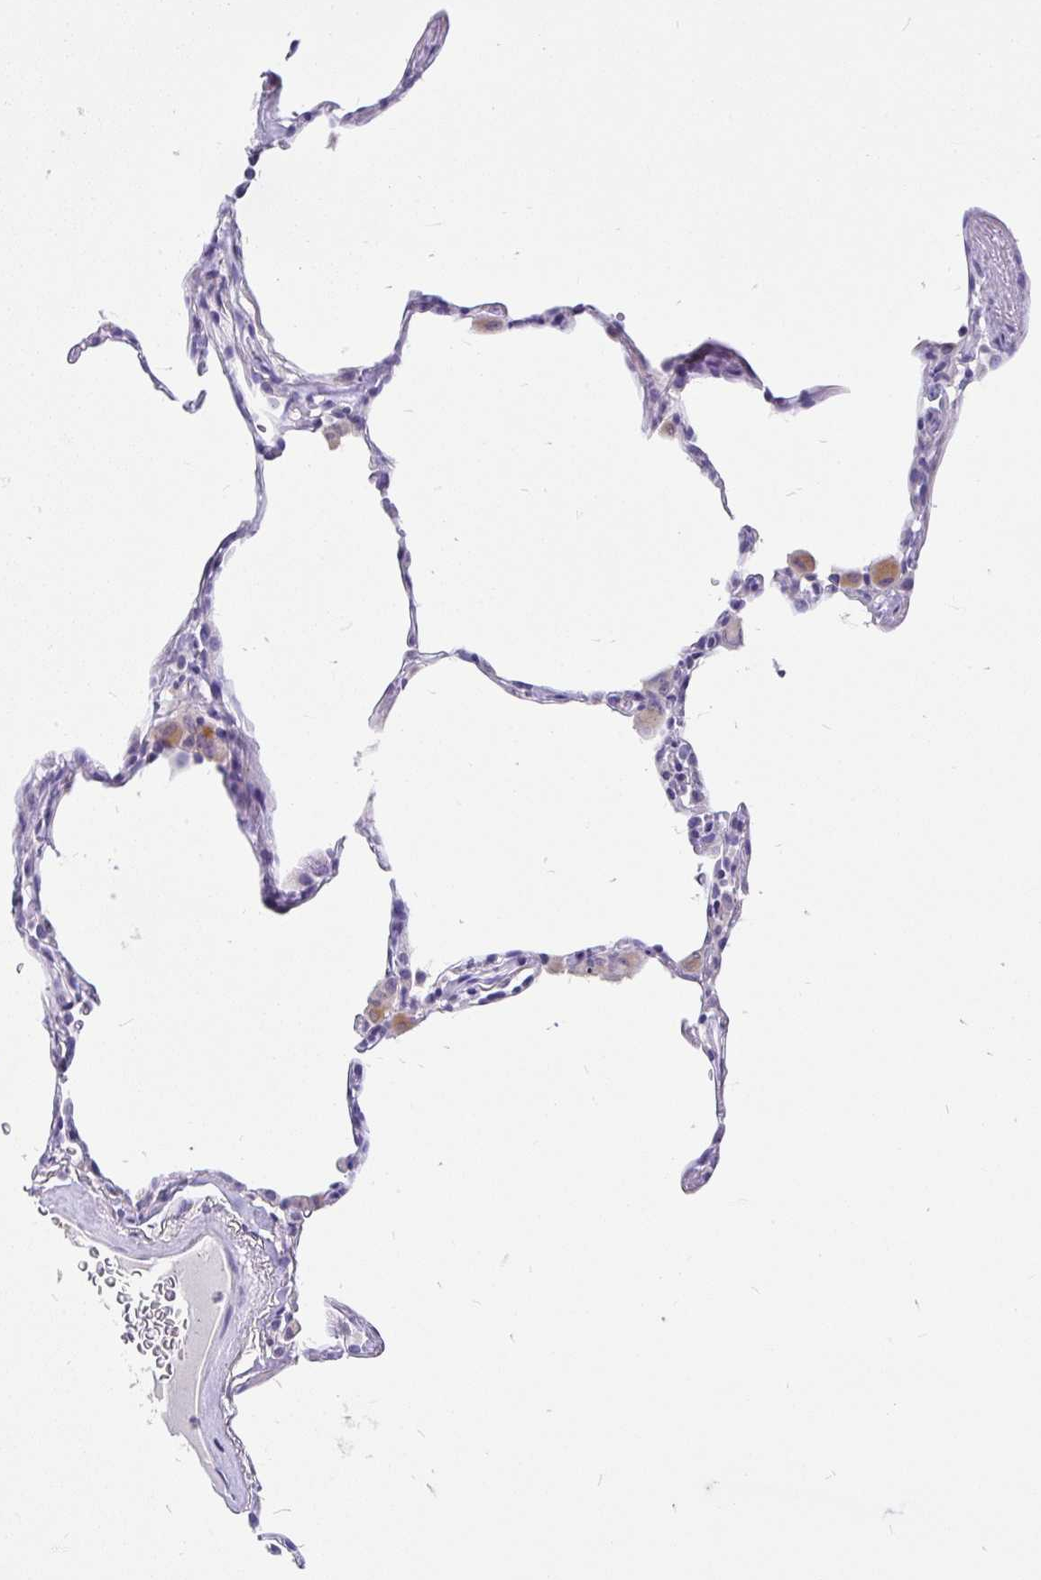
{"staining": {"intensity": "moderate", "quantity": "<25%", "location": "cytoplasmic/membranous"}, "tissue": "lung", "cell_type": "Alveolar cells", "image_type": "normal", "snomed": [{"axis": "morphology", "description": "Normal tissue, NOS"}, {"axis": "topography", "description": "Lung"}], "caption": "Immunohistochemistry (DAB) staining of normal human lung reveals moderate cytoplasmic/membranous protein positivity in approximately <25% of alveolar cells.", "gene": "INTS5", "patient": {"sex": "female", "age": 57}}